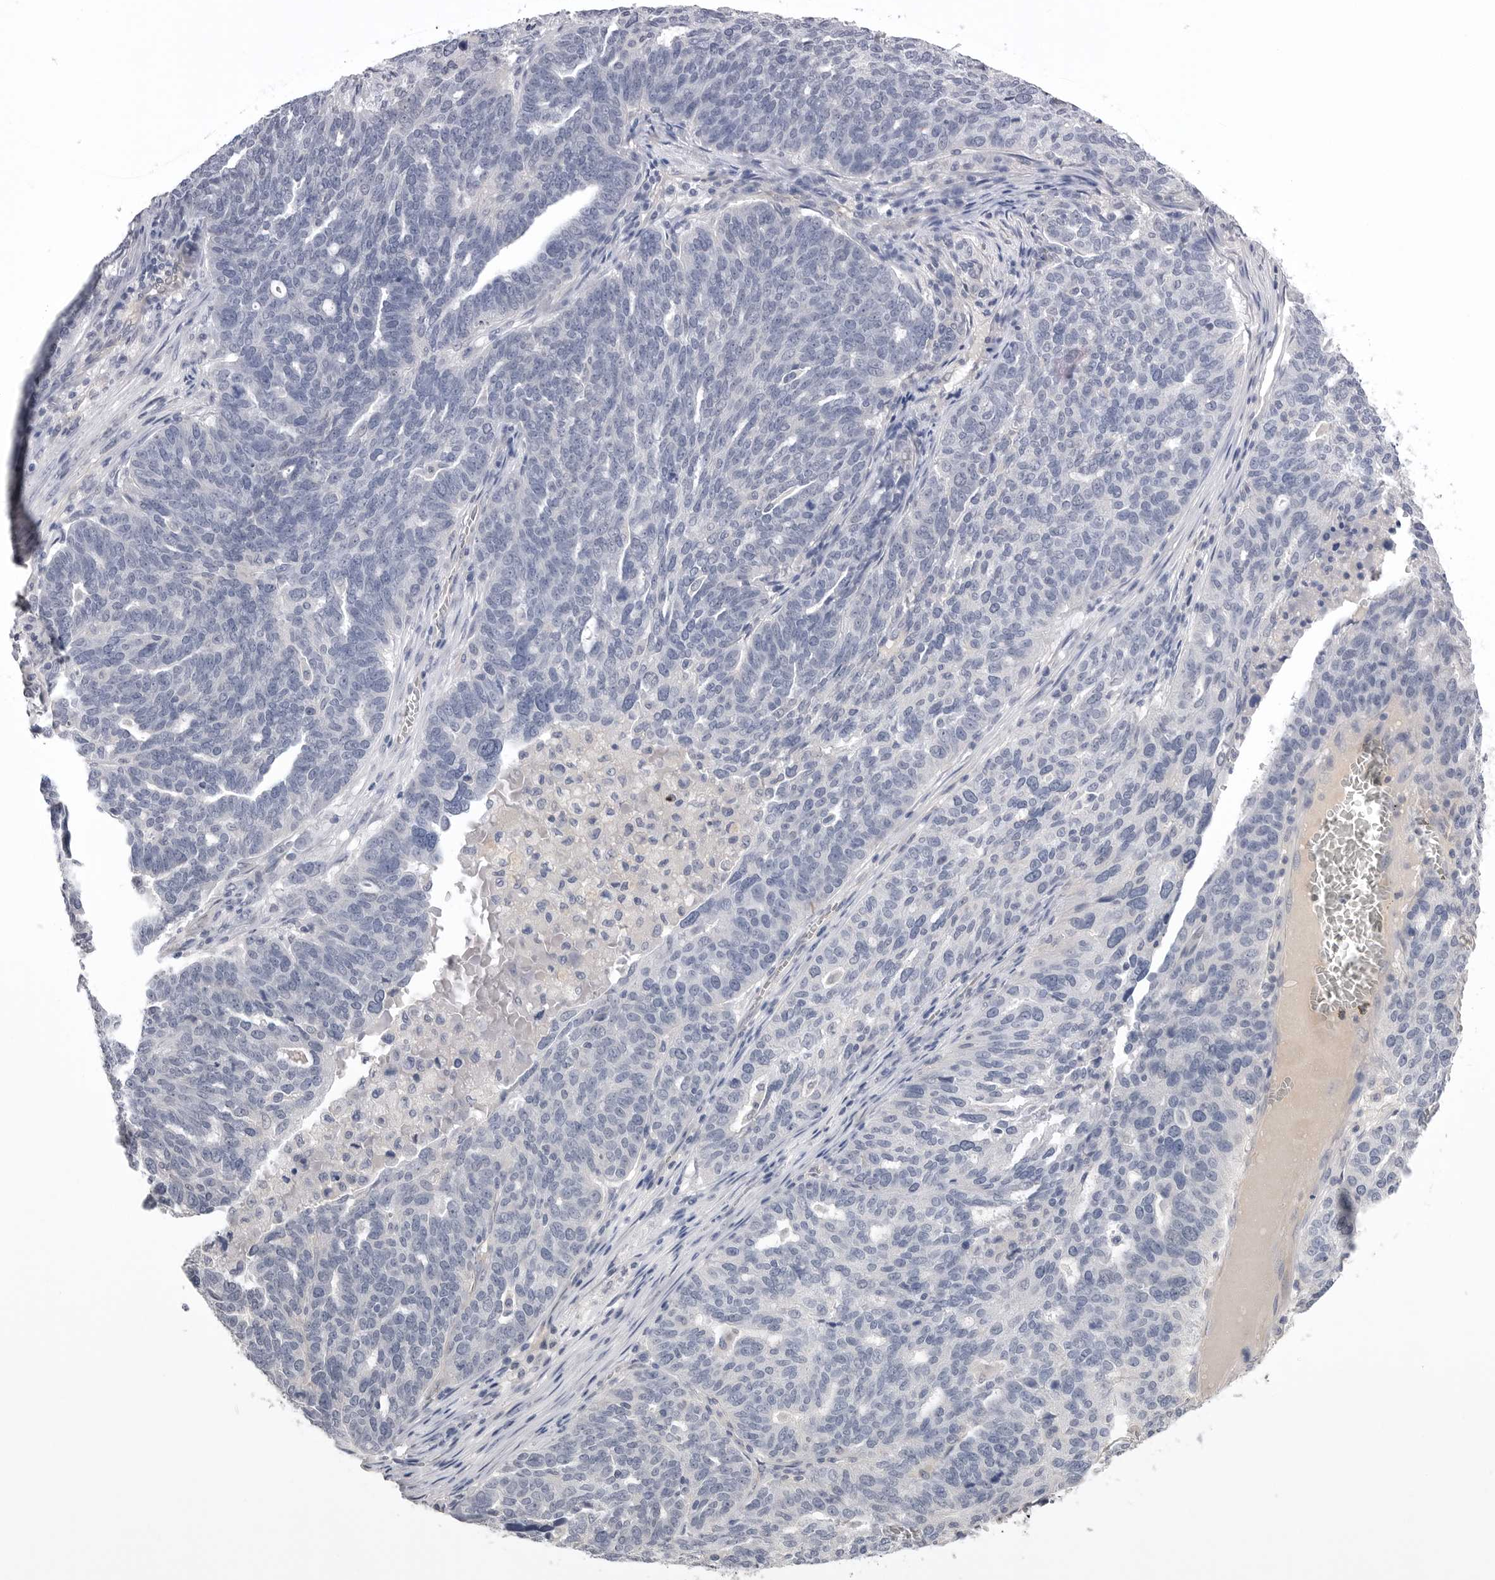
{"staining": {"intensity": "negative", "quantity": "none", "location": "none"}, "tissue": "ovarian cancer", "cell_type": "Tumor cells", "image_type": "cancer", "snomed": [{"axis": "morphology", "description": "Cystadenocarcinoma, serous, NOS"}, {"axis": "topography", "description": "Ovary"}], "caption": "DAB immunohistochemical staining of human ovarian cancer exhibits no significant positivity in tumor cells.", "gene": "DLGAP3", "patient": {"sex": "female", "age": 59}}